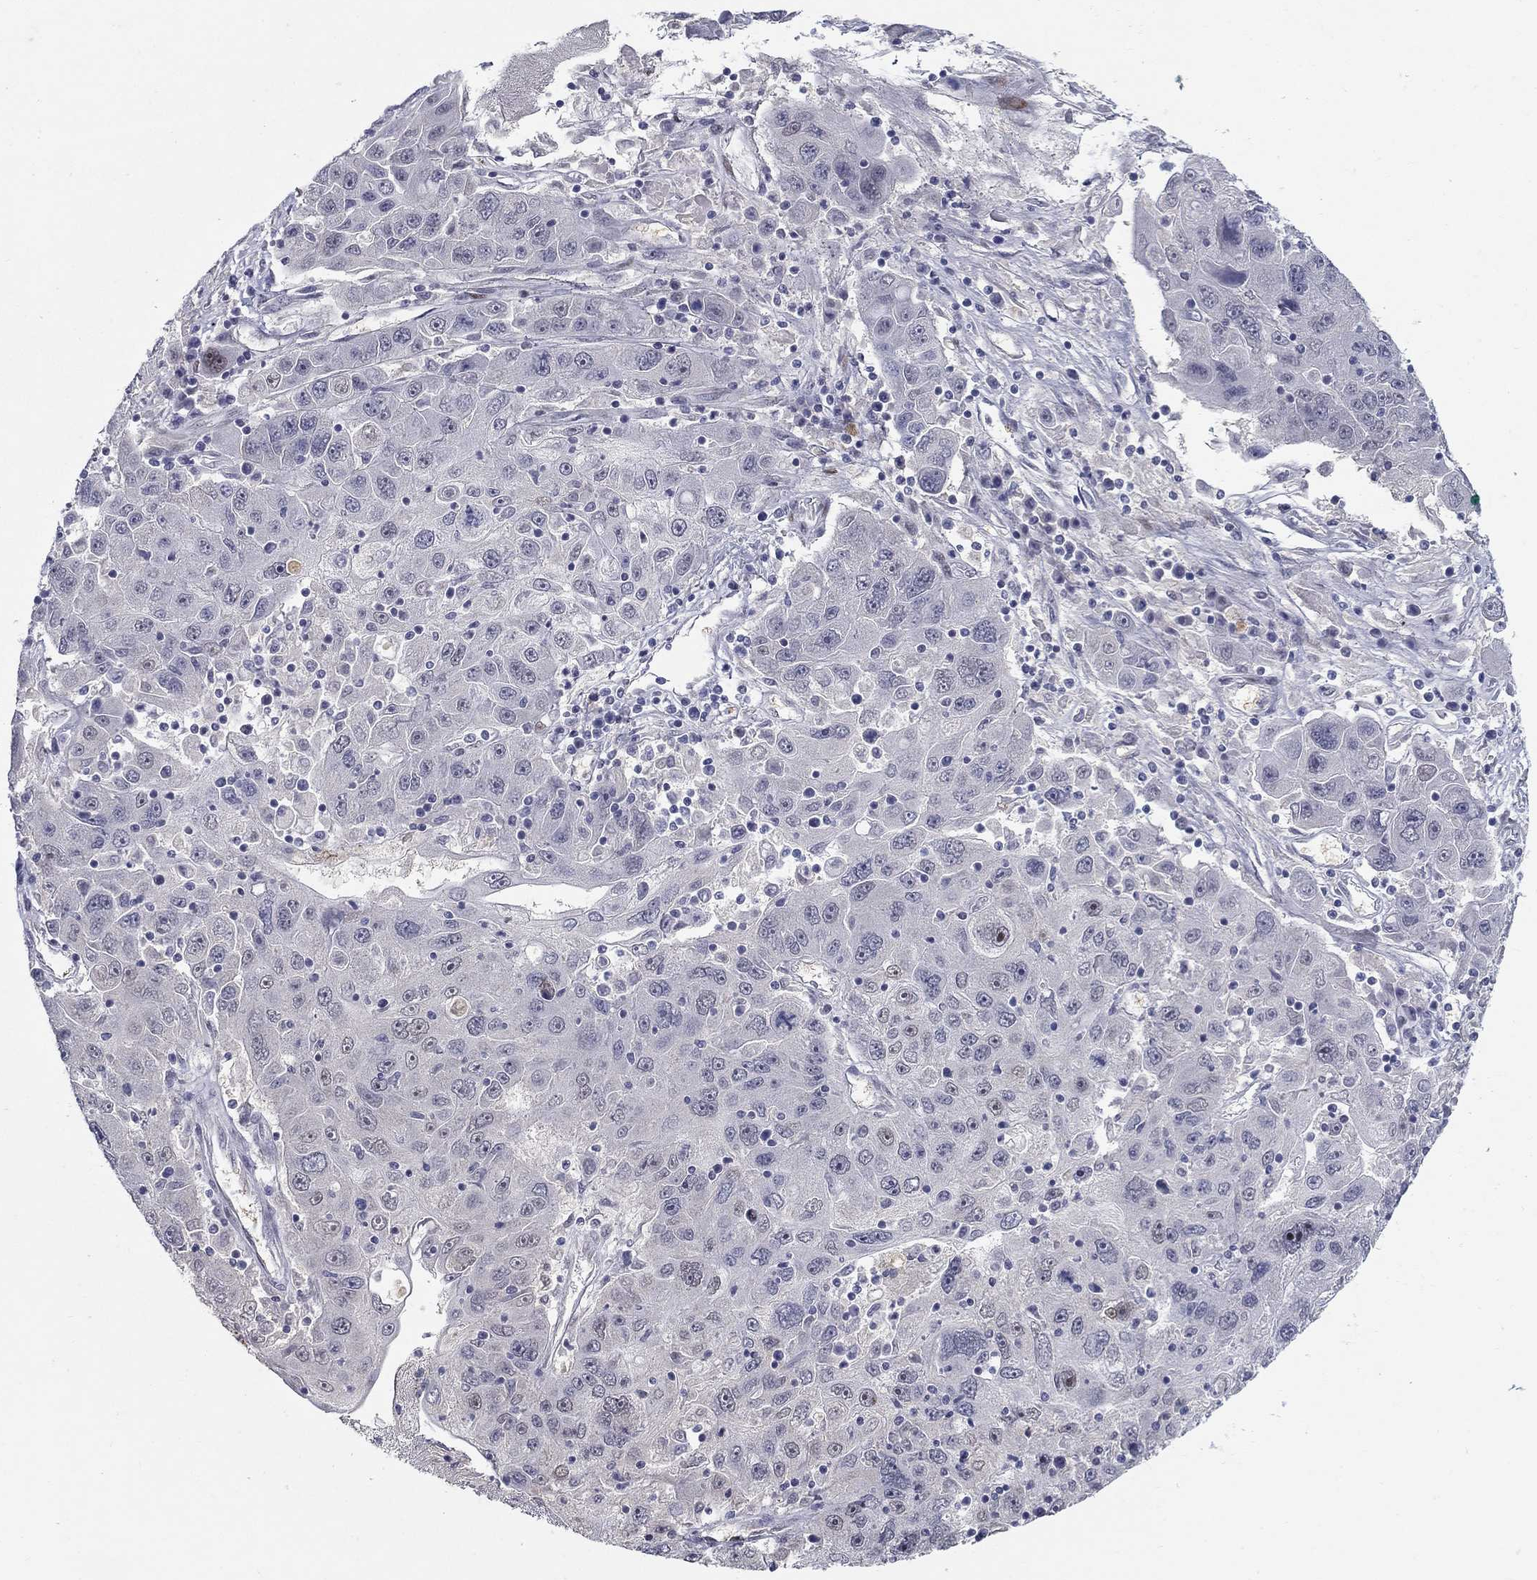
{"staining": {"intensity": "negative", "quantity": "none", "location": "none"}, "tissue": "stomach cancer", "cell_type": "Tumor cells", "image_type": "cancer", "snomed": [{"axis": "morphology", "description": "Adenocarcinoma, NOS"}, {"axis": "topography", "description": "Stomach"}], "caption": "A photomicrograph of adenocarcinoma (stomach) stained for a protein displays no brown staining in tumor cells. The staining was performed using DAB (3,3'-diaminobenzidine) to visualize the protein expression in brown, while the nuclei were stained in blue with hematoxylin (Magnification: 20x).", "gene": "RAPGEF5", "patient": {"sex": "male", "age": 56}}